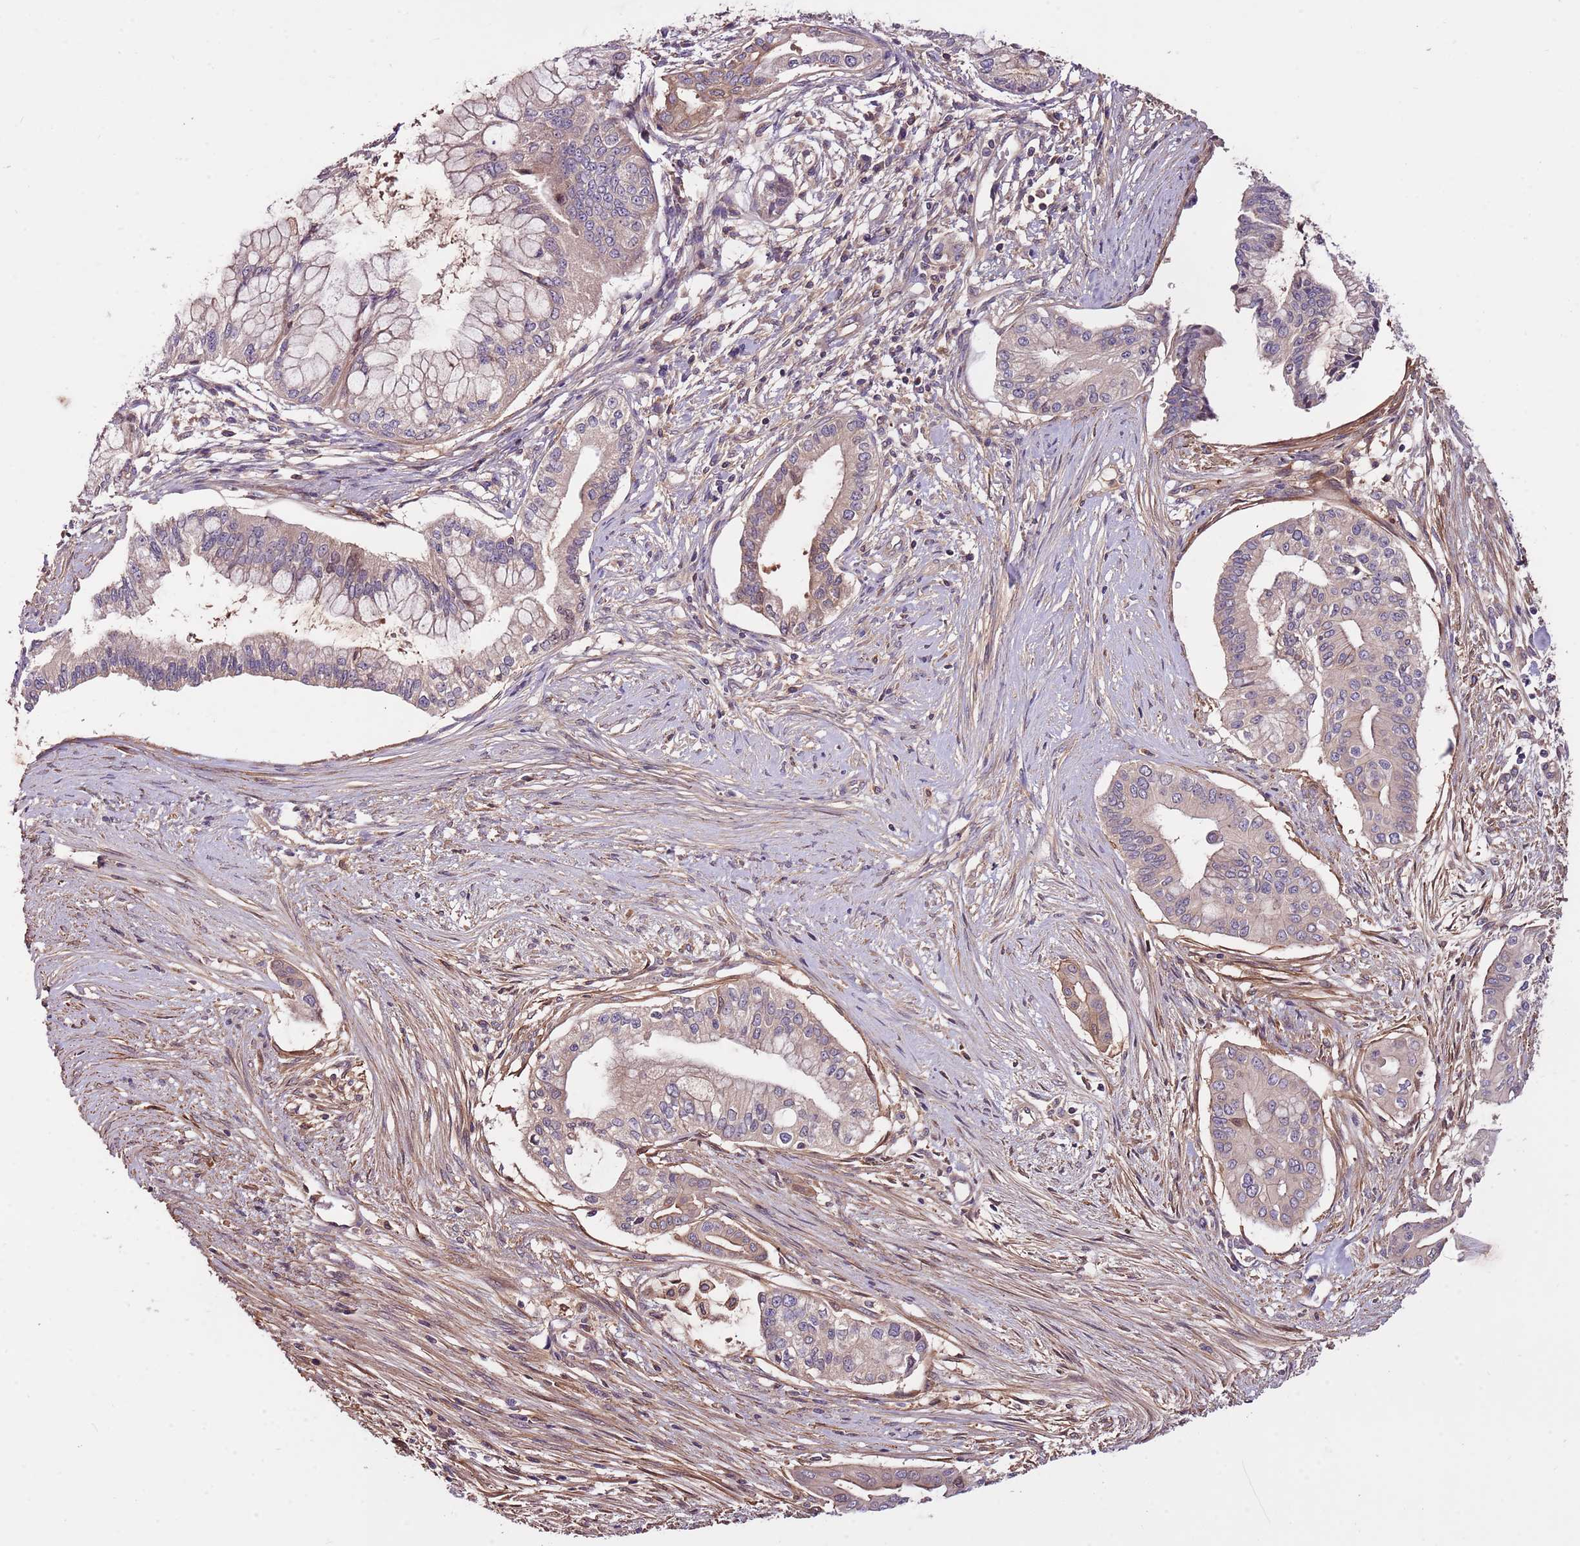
{"staining": {"intensity": "weak", "quantity": "<25%", "location": "cytoplasmic/membranous"}, "tissue": "pancreatic cancer", "cell_type": "Tumor cells", "image_type": "cancer", "snomed": [{"axis": "morphology", "description": "Adenocarcinoma, NOS"}, {"axis": "topography", "description": "Pancreas"}], "caption": "Immunohistochemistry (IHC) histopathology image of neoplastic tissue: pancreatic adenocarcinoma stained with DAB demonstrates no significant protein staining in tumor cells.", "gene": "DENR", "patient": {"sex": "male", "age": 46}}